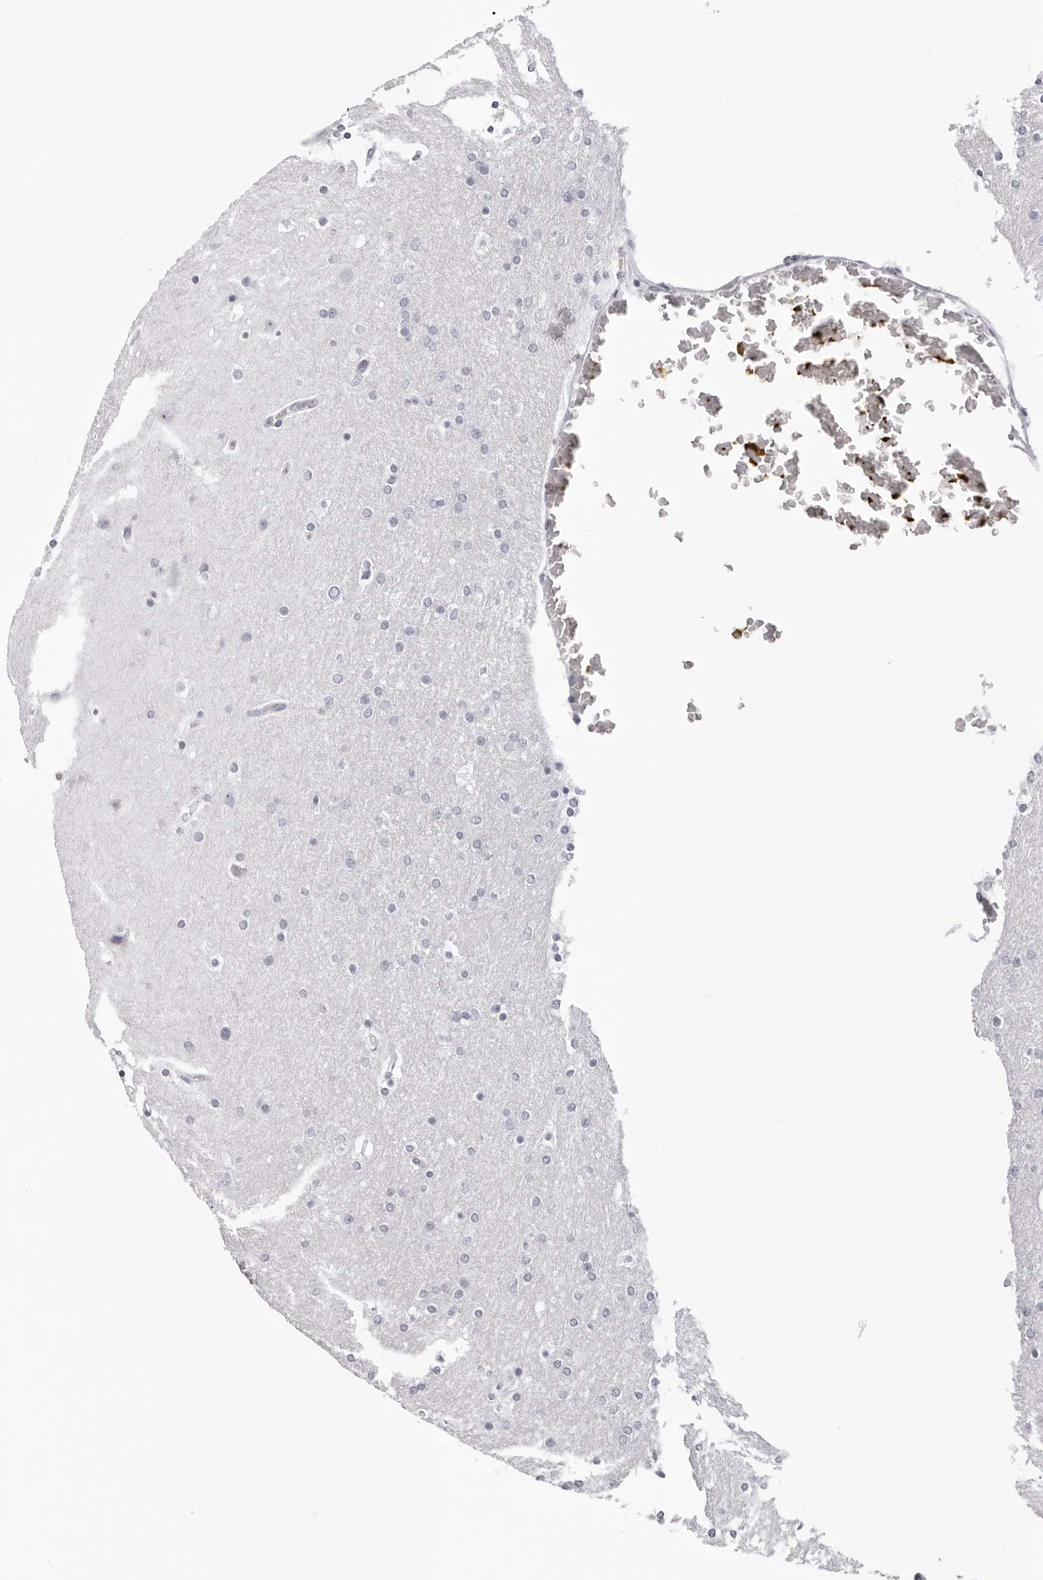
{"staining": {"intensity": "negative", "quantity": "none", "location": "none"}, "tissue": "glioma", "cell_type": "Tumor cells", "image_type": "cancer", "snomed": [{"axis": "morphology", "description": "Glioma, malignant, High grade"}, {"axis": "topography", "description": "Cerebral cortex"}], "caption": "This is a histopathology image of immunohistochemistry (IHC) staining of malignant glioma (high-grade), which shows no staining in tumor cells.", "gene": "INSL3", "patient": {"sex": "female", "age": 36}}